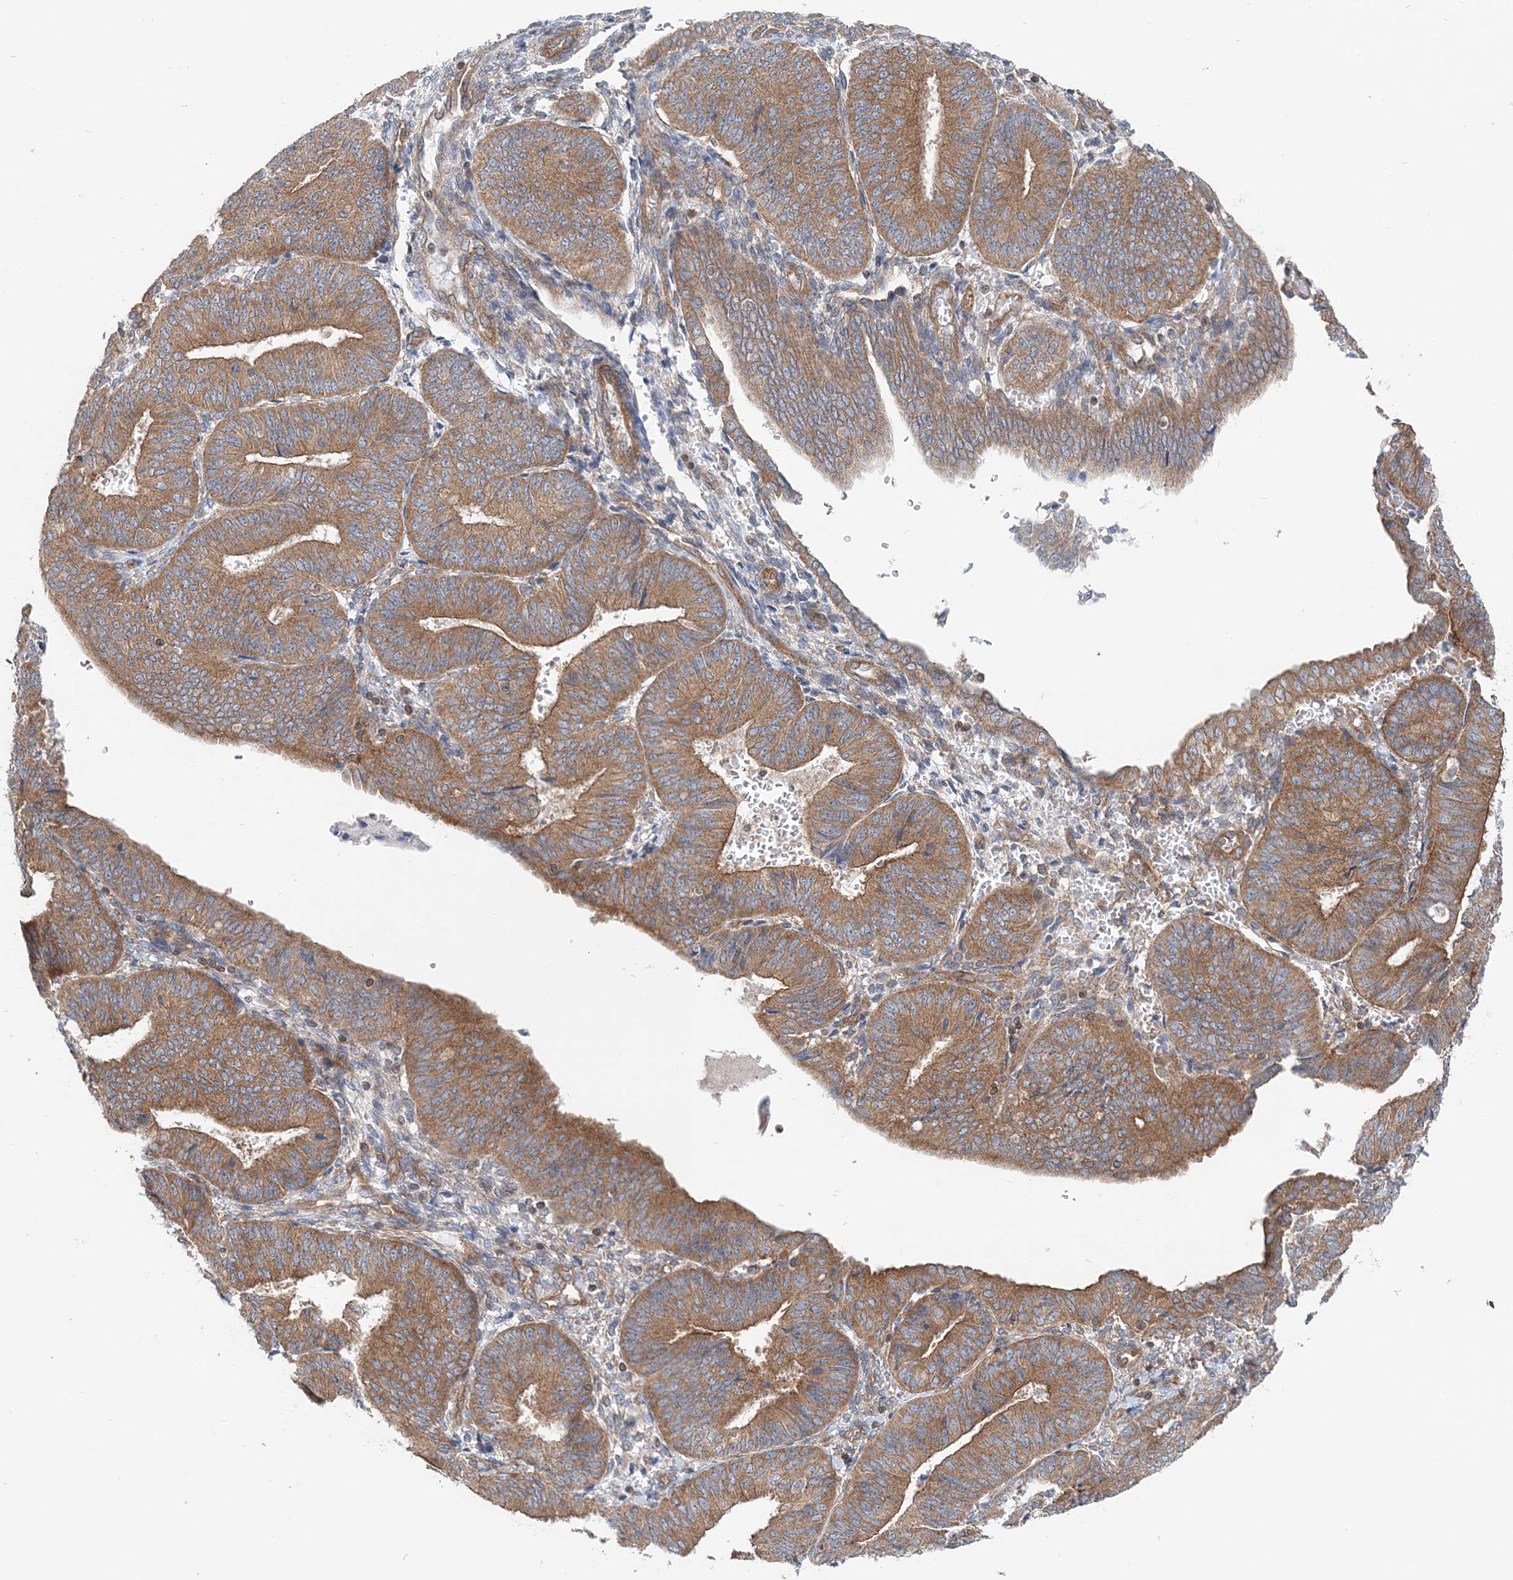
{"staining": {"intensity": "moderate", "quantity": ">75%", "location": "cytoplasmic/membranous"}, "tissue": "endometrial cancer", "cell_type": "Tumor cells", "image_type": "cancer", "snomed": [{"axis": "morphology", "description": "Adenocarcinoma, NOS"}, {"axis": "topography", "description": "Endometrium"}], "caption": "Adenocarcinoma (endometrial) stained with immunohistochemistry (IHC) demonstrates moderate cytoplasmic/membranous staining in about >75% of tumor cells.", "gene": "MOB4", "patient": {"sex": "female", "age": 58}}